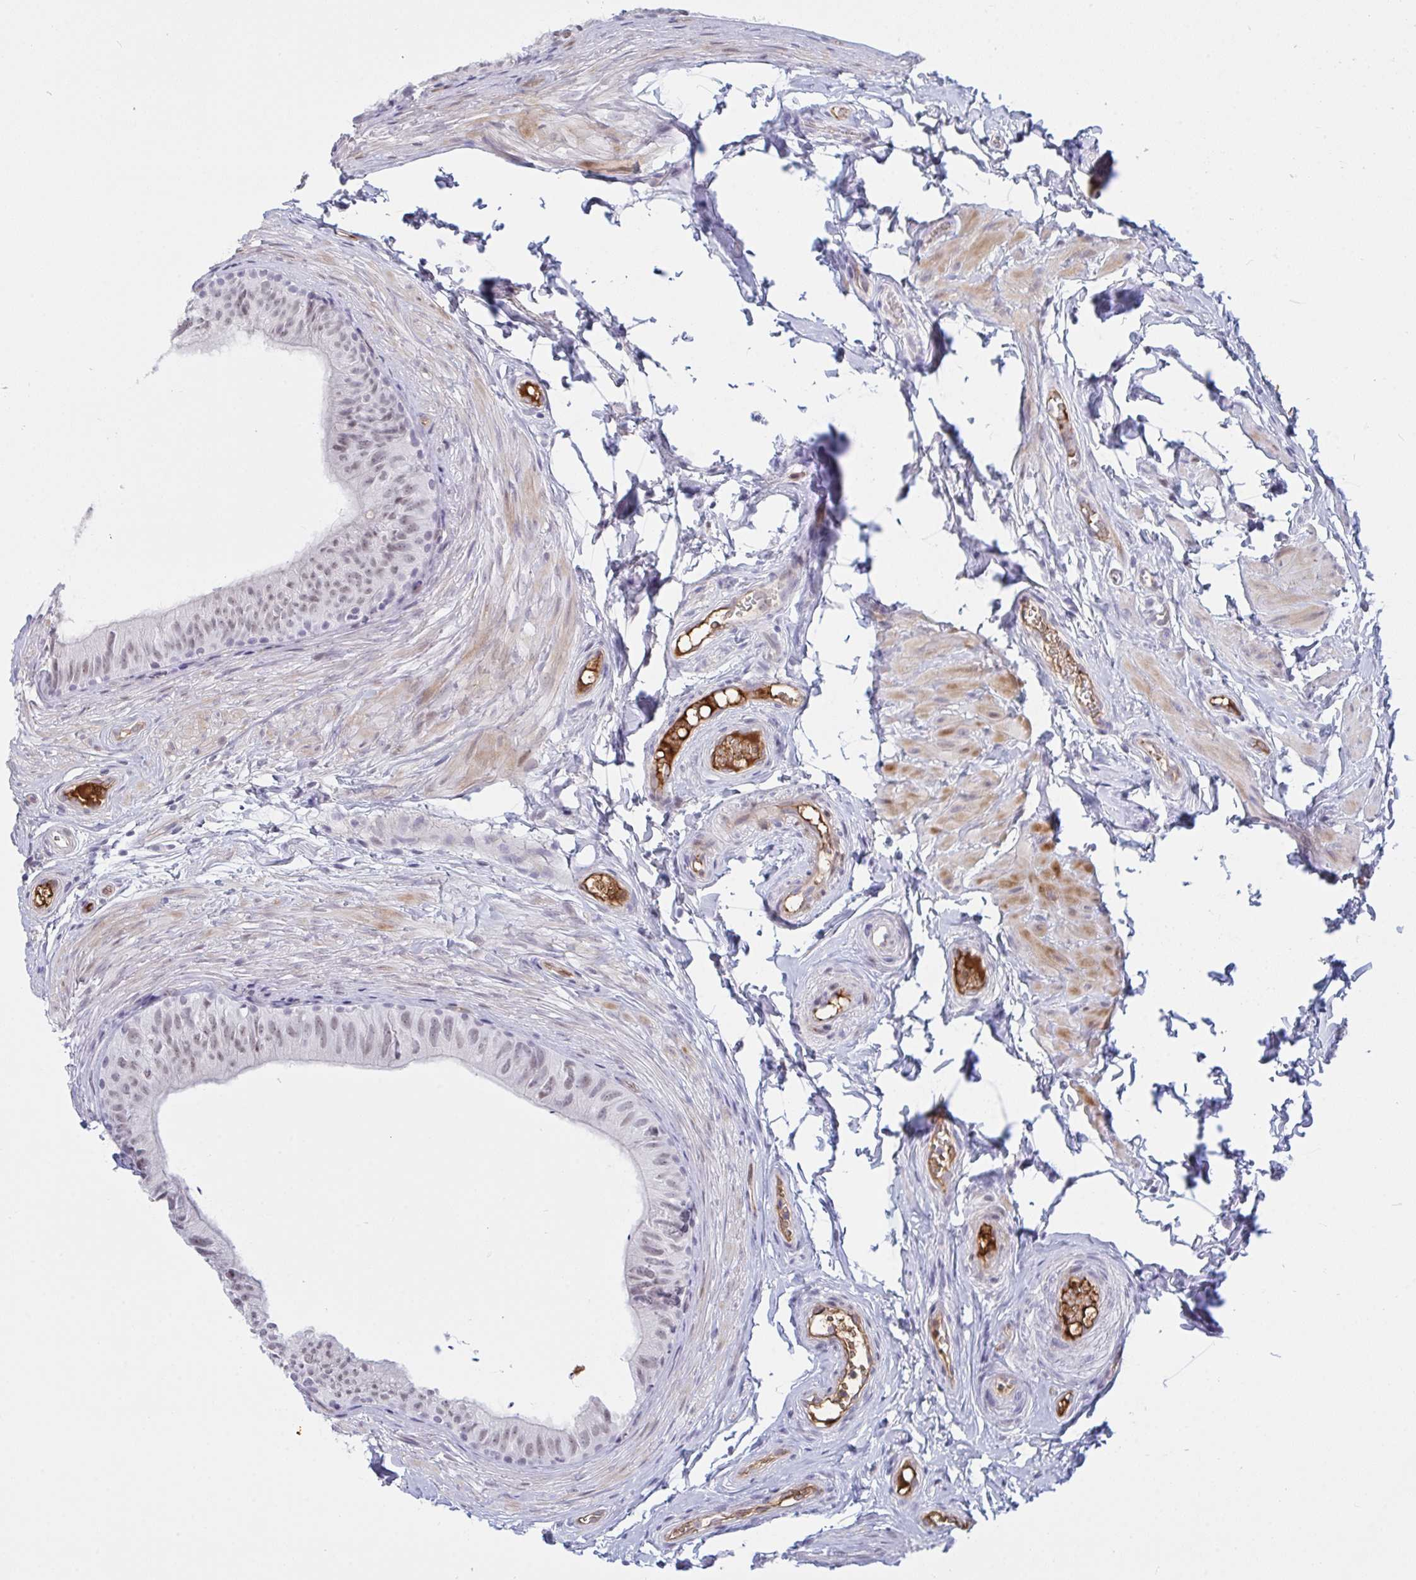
{"staining": {"intensity": "weak", "quantity": "25%-75%", "location": "nuclear"}, "tissue": "epididymis", "cell_type": "Glandular cells", "image_type": "normal", "snomed": [{"axis": "morphology", "description": "Normal tissue, NOS"}, {"axis": "topography", "description": "Epididymis, spermatic cord, NOS"}, {"axis": "topography", "description": "Epididymis"}, {"axis": "topography", "description": "Peripheral nerve tissue"}], "caption": "DAB immunohistochemical staining of unremarkable epididymis exhibits weak nuclear protein staining in approximately 25%-75% of glandular cells.", "gene": "DSCAML1", "patient": {"sex": "male", "age": 29}}